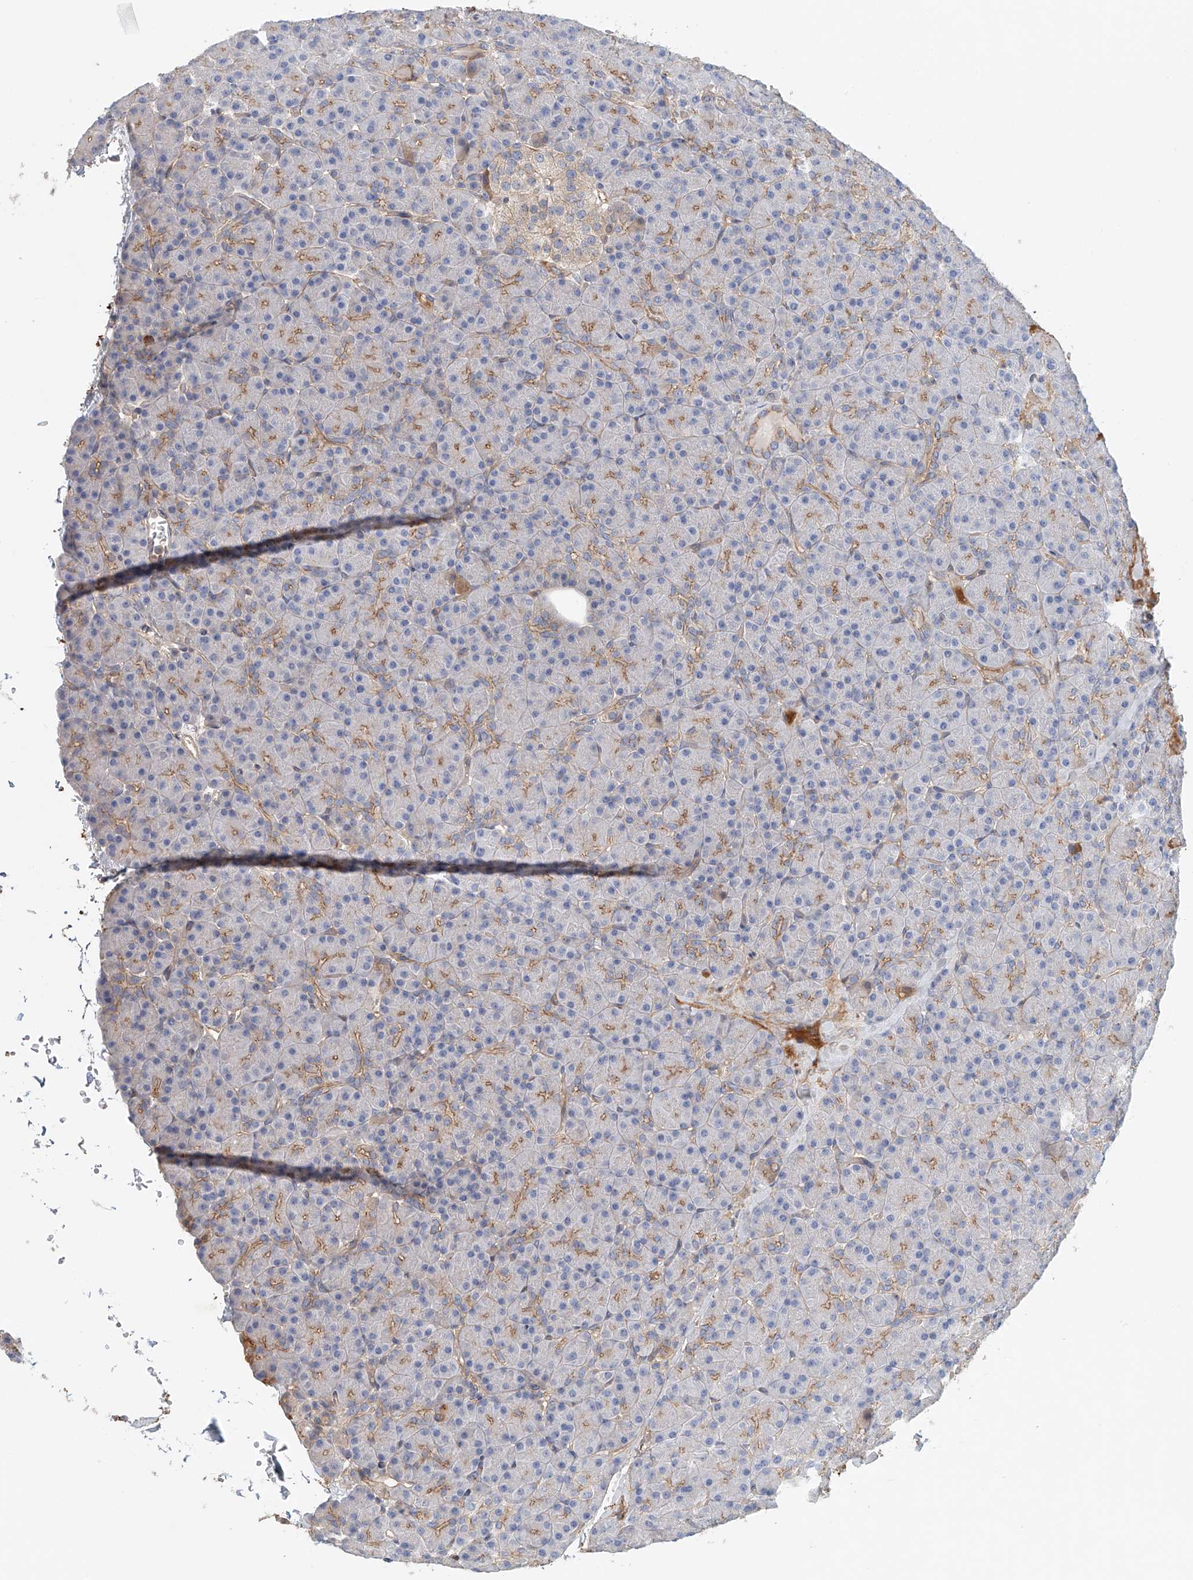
{"staining": {"intensity": "moderate", "quantity": "25%-75%", "location": "cytoplasmic/membranous"}, "tissue": "pancreas", "cell_type": "Exocrine glandular cells", "image_type": "normal", "snomed": [{"axis": "morphology", "description": "Normal tissue, NOS"}, {"axis": "topography", "description": "Pancreas"}], "caption": "Unremarkable pancreas demonstrates moderate cytoplasmic/membranous staining in approximately 25%-75% of exocrine glandular cells, visualized by immunohistochemistry.", "gene": "FRYL", "patient": {"sex": "female", "age": 43}}